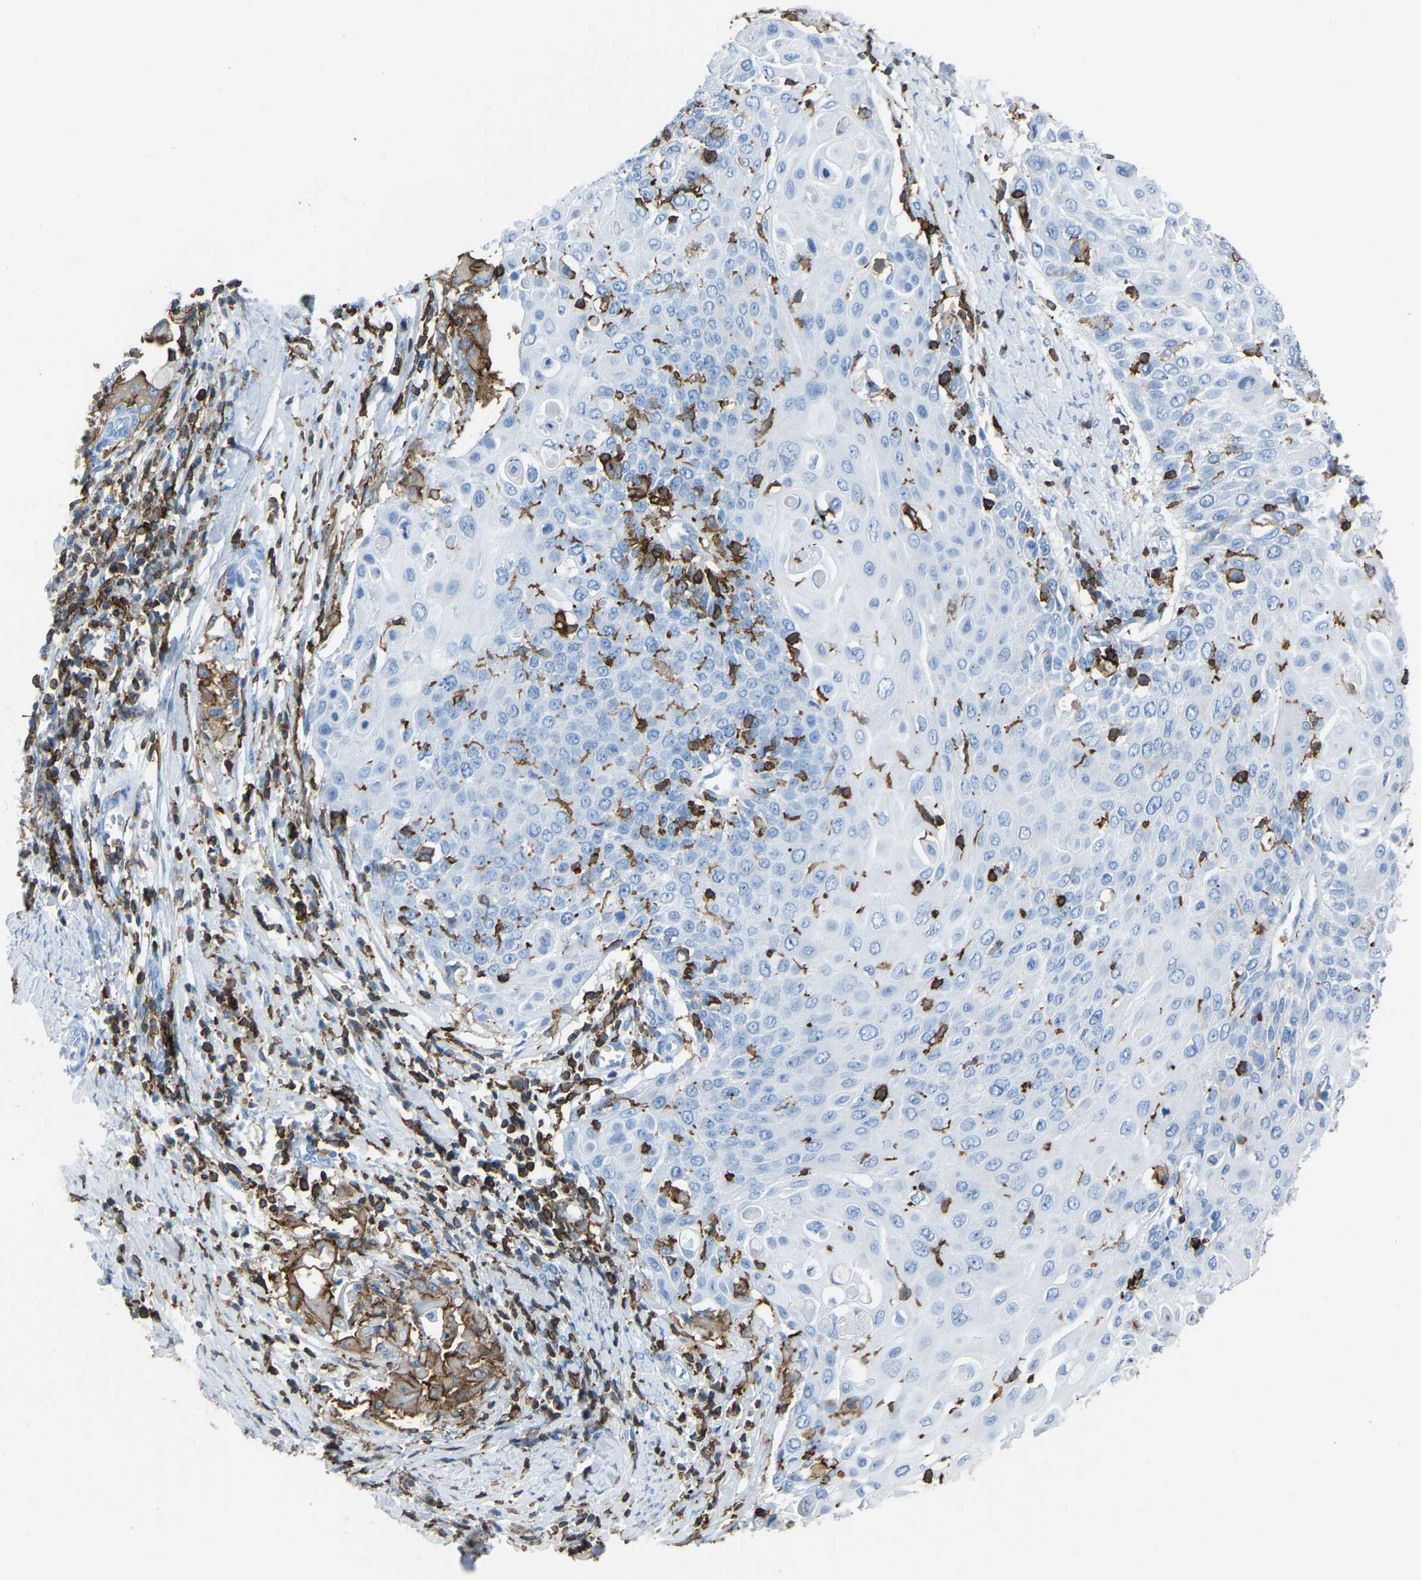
{"staining": {"intensity": "negative", "quantity": "none", "location": "none"}, "tissue": "cervical cancer", "cell_type": "Tumor cells", "image_type": "cancer", "snomed": [{"axis": "morphology", "description": "Squamous cell carcinoma, NOS"}, {"axis": "topography", "description": "Cervix"}], "caption": "The micrograph reveals no significant positivity in tumor cells of cervical squamous cell carcinoma. (DAB (3,3'-diaminobenzidine) immunohistochemistry visualized using brightfield microscopy, high magnification).", "gene": "LSP1", "patient": {"sex": "female", "age": 39}}